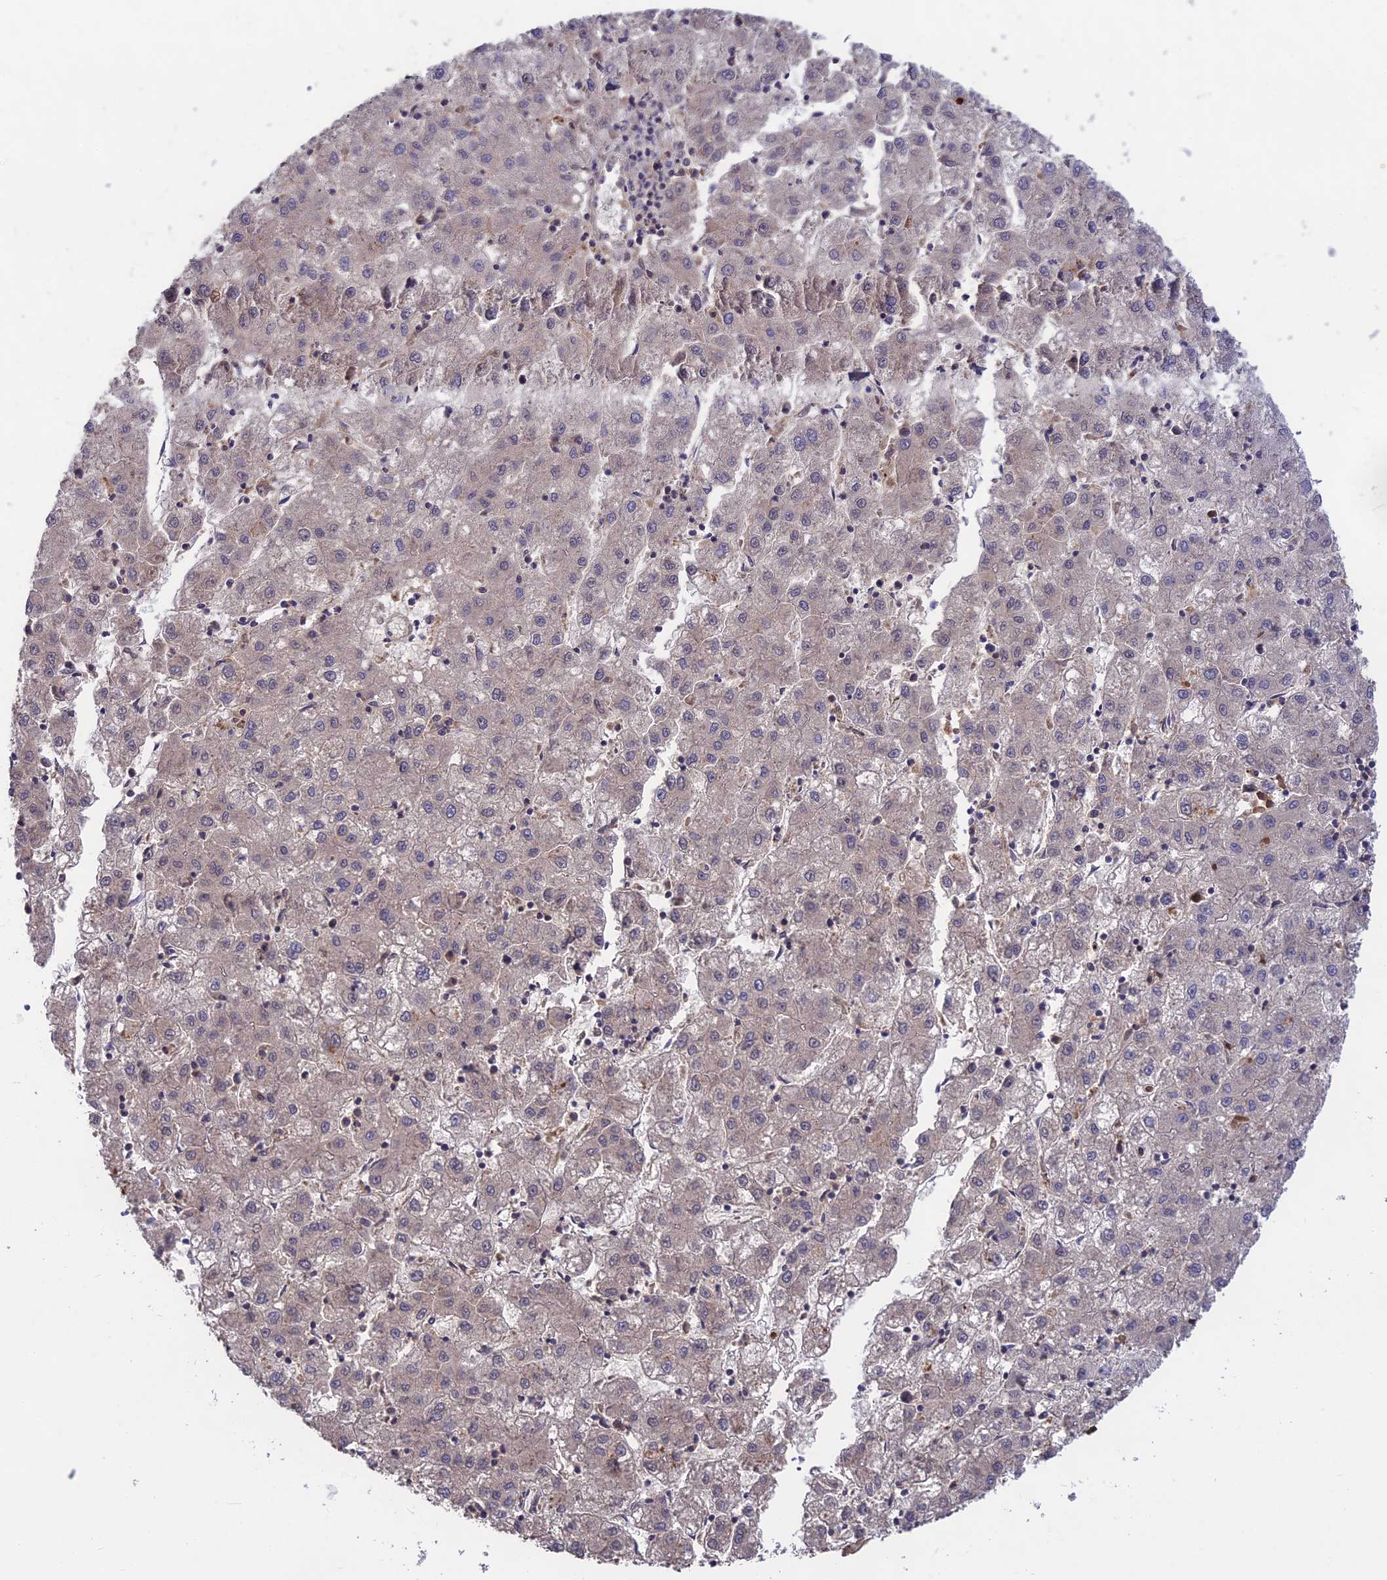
{"staining": {"intensity": "negative", "quantity": "none", "location": "none"}, "tissue": "liver cancer", "cell_type": "Tumor cells", "image_type": "cancer", "snomed": [{"axis": "morphology", "description": "Carcinoma, Hepatocellular, NOS"}, {"axis": "topography", "description": "Liver"}], "caption": "IHC of human liver cancer reveals no expression in tumor cells.", "gene": "ADO", "patient": {"sex": "male", "age": 72}}